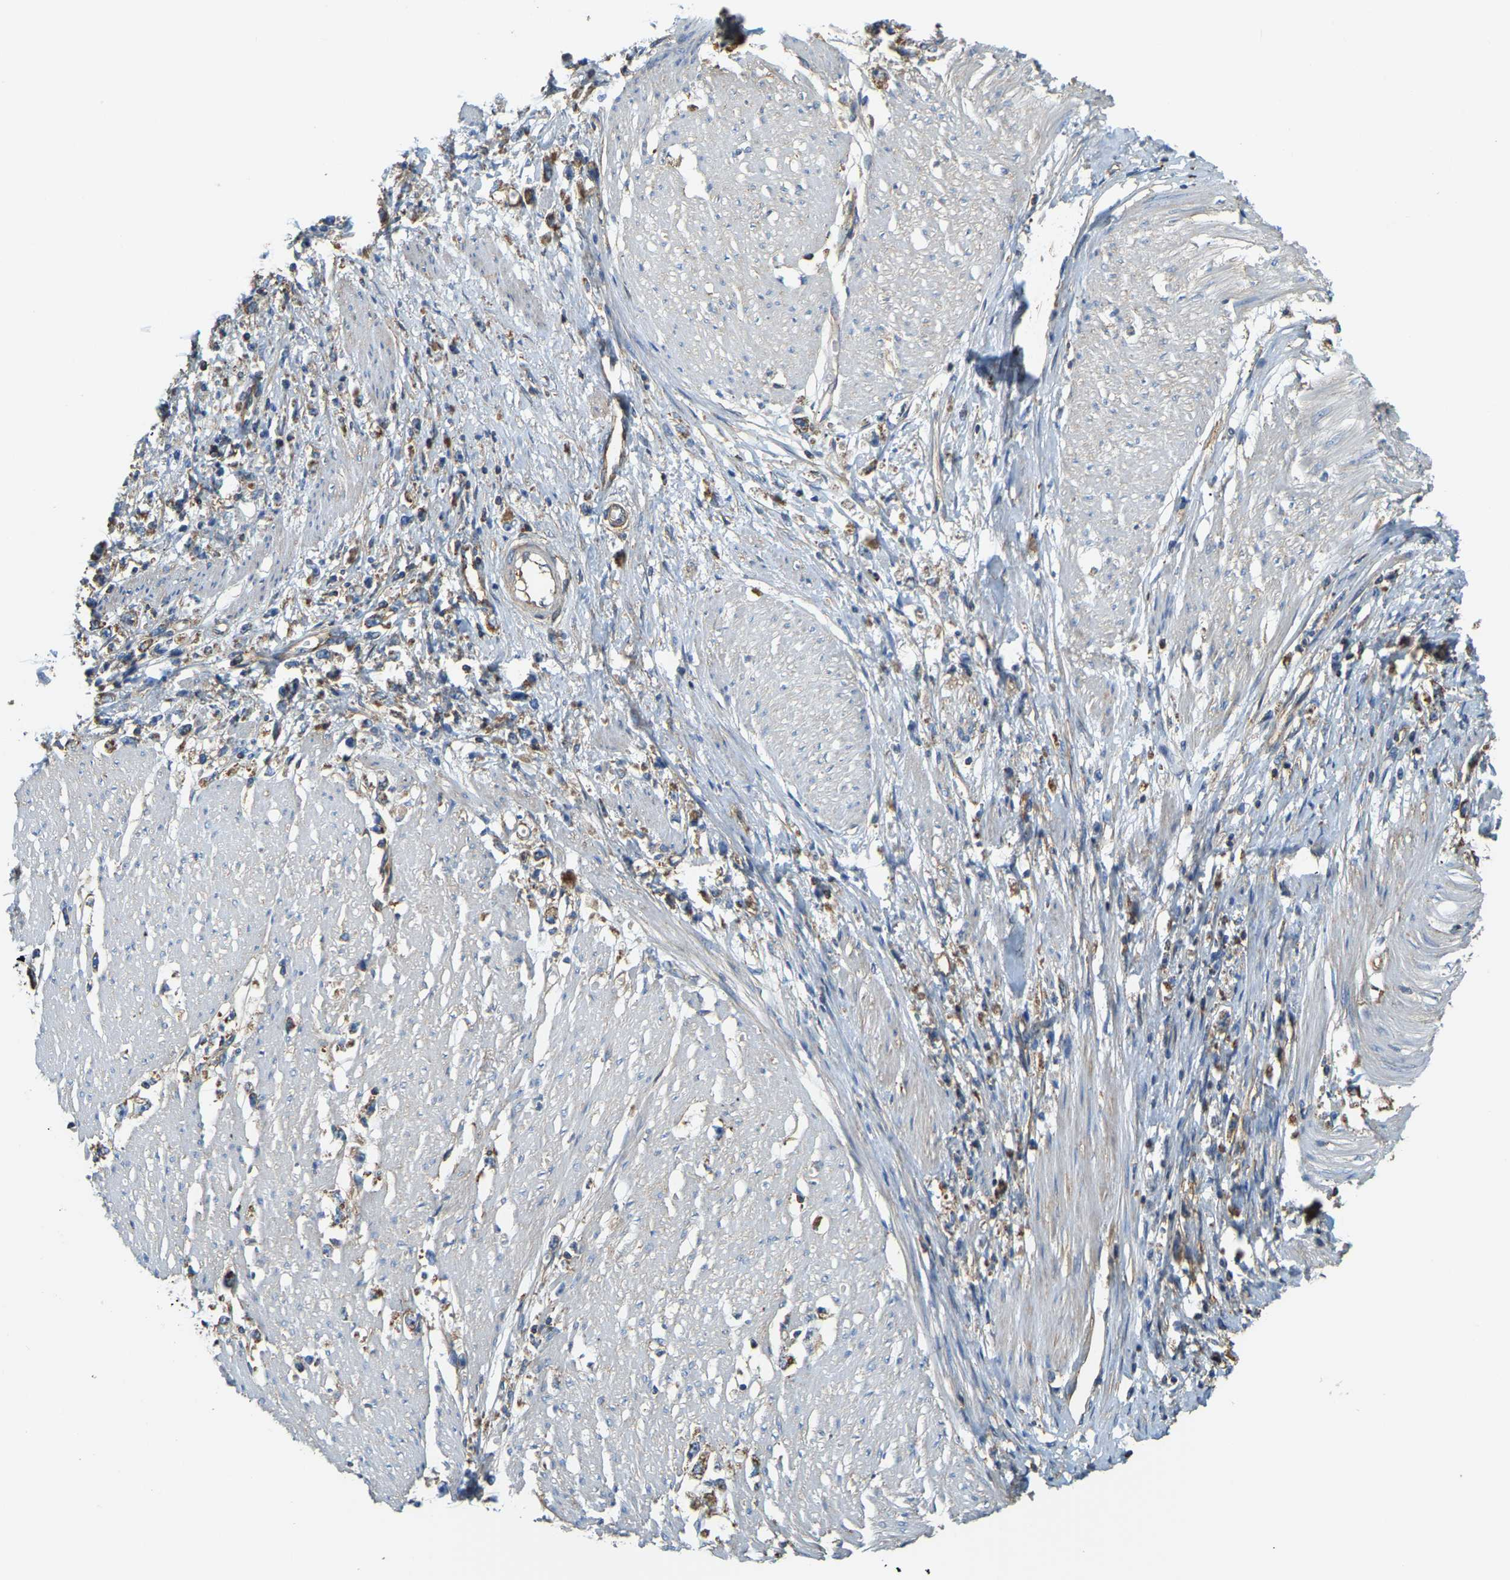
{"staining": {"intensity": "moderate", "quantity": ">75%", "location": "cytoplasmic/membranous"}, "tissue": "stomach cancer", "cell_type": "Tumor cells", "image_type": "cancer", "snomed": [{"axis": "morphology", "description": "Adenocarcinoma, NOS"}, {"axis": "topography", "description": "Stomach"}], "caption": "There is medium levels of moderate cytoplasmic/membranous positivity in tumor cells of stomach adenocarcinoma, as demonstrated by immunohistochemical staining (brown color).", "gene": "AHNAK", "patient": {"sex": "female", "age": 59}}